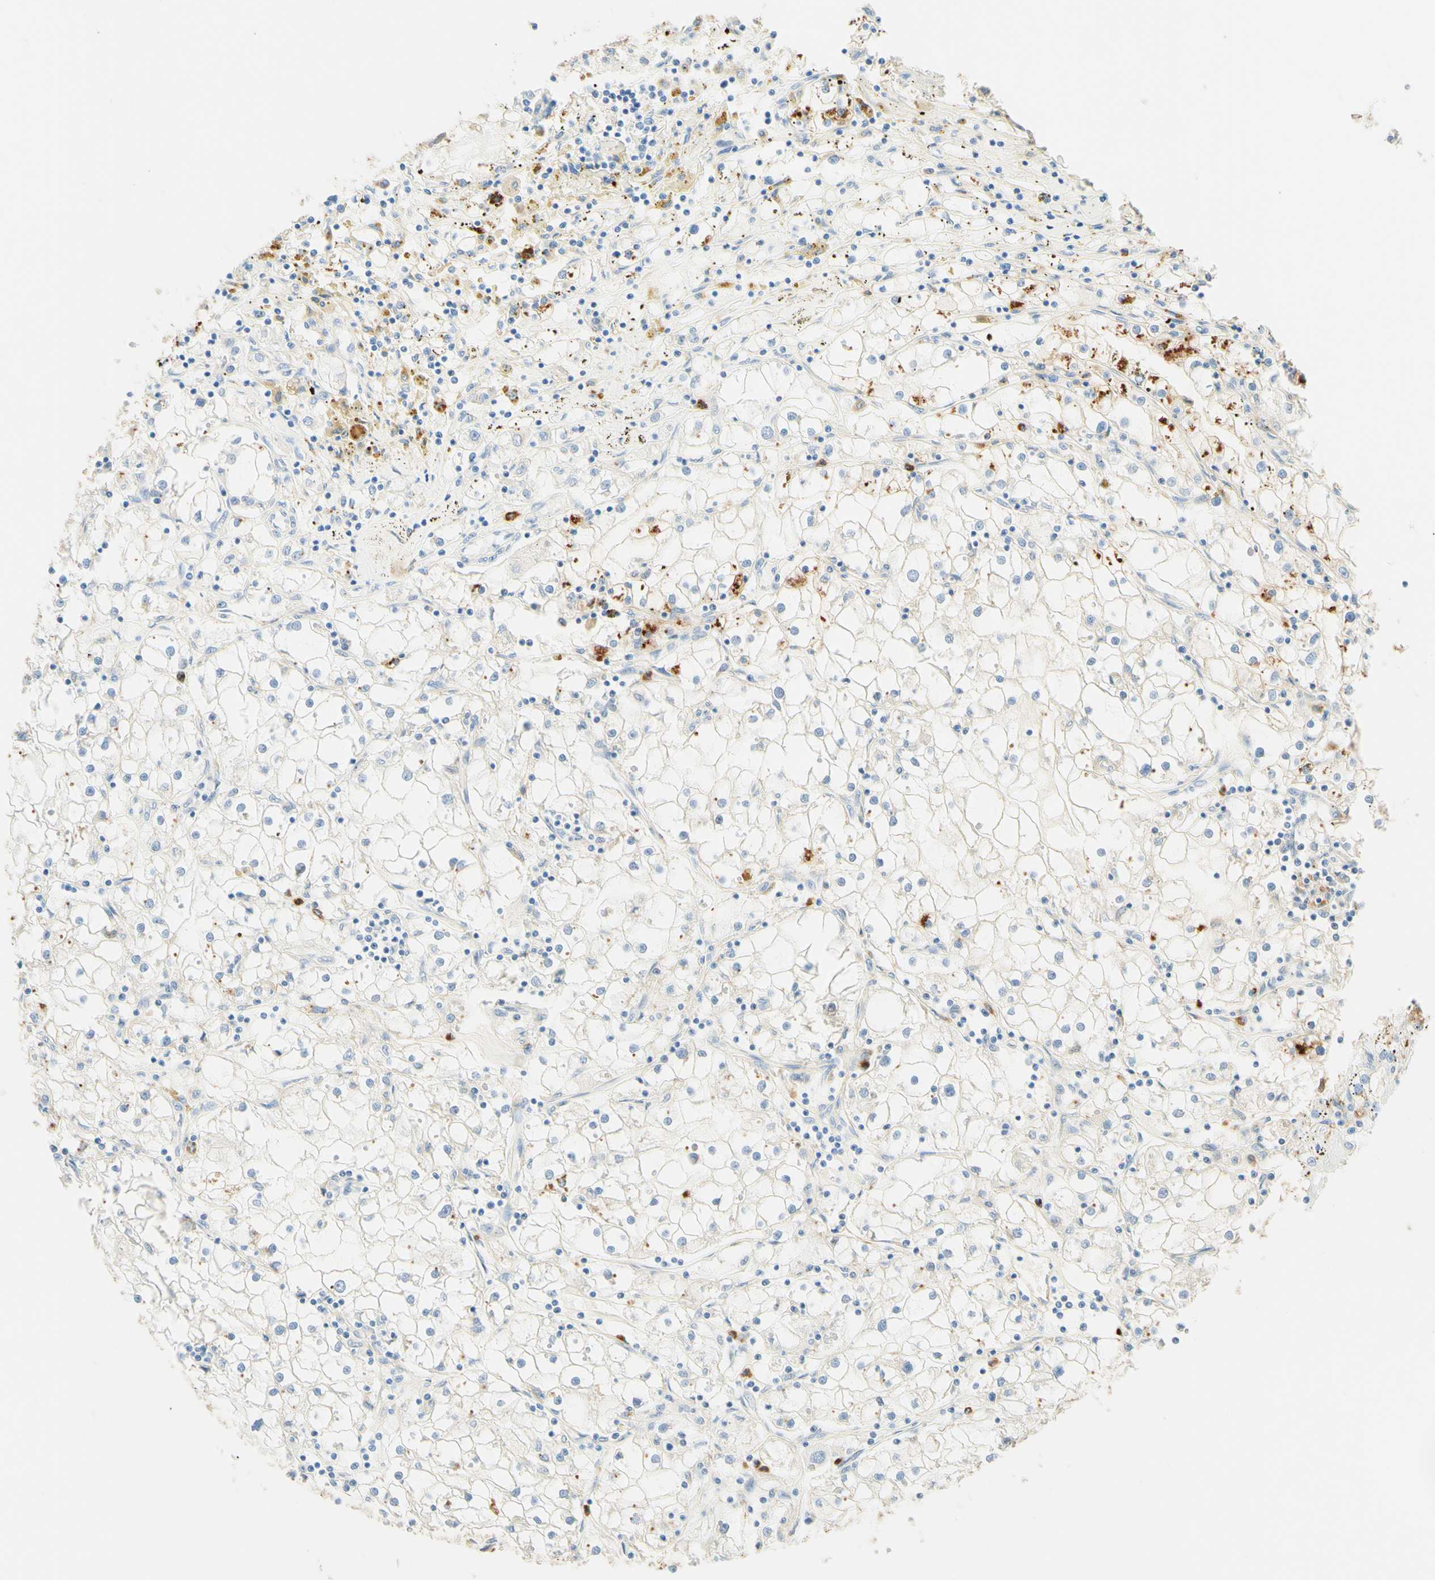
{"staining": {"intensity": "moderate", "quantity": "<25%", "location": "cytoplasmic/membranous"}, "tissue": "renal cancer", "cell_type": "Tumor cells", "image_type": "cancer", "snomed": [{"axis": "morphology", "description": "Adenocarcinoma, NOS"}, {"axis": "topography", "description": "Kidney"}], "caption": "Human renal cancer stained with a protein marker displays moderate staining in tumor cells.", "gene": "CD63", "patient": {"sex": "male", "age": 56}}